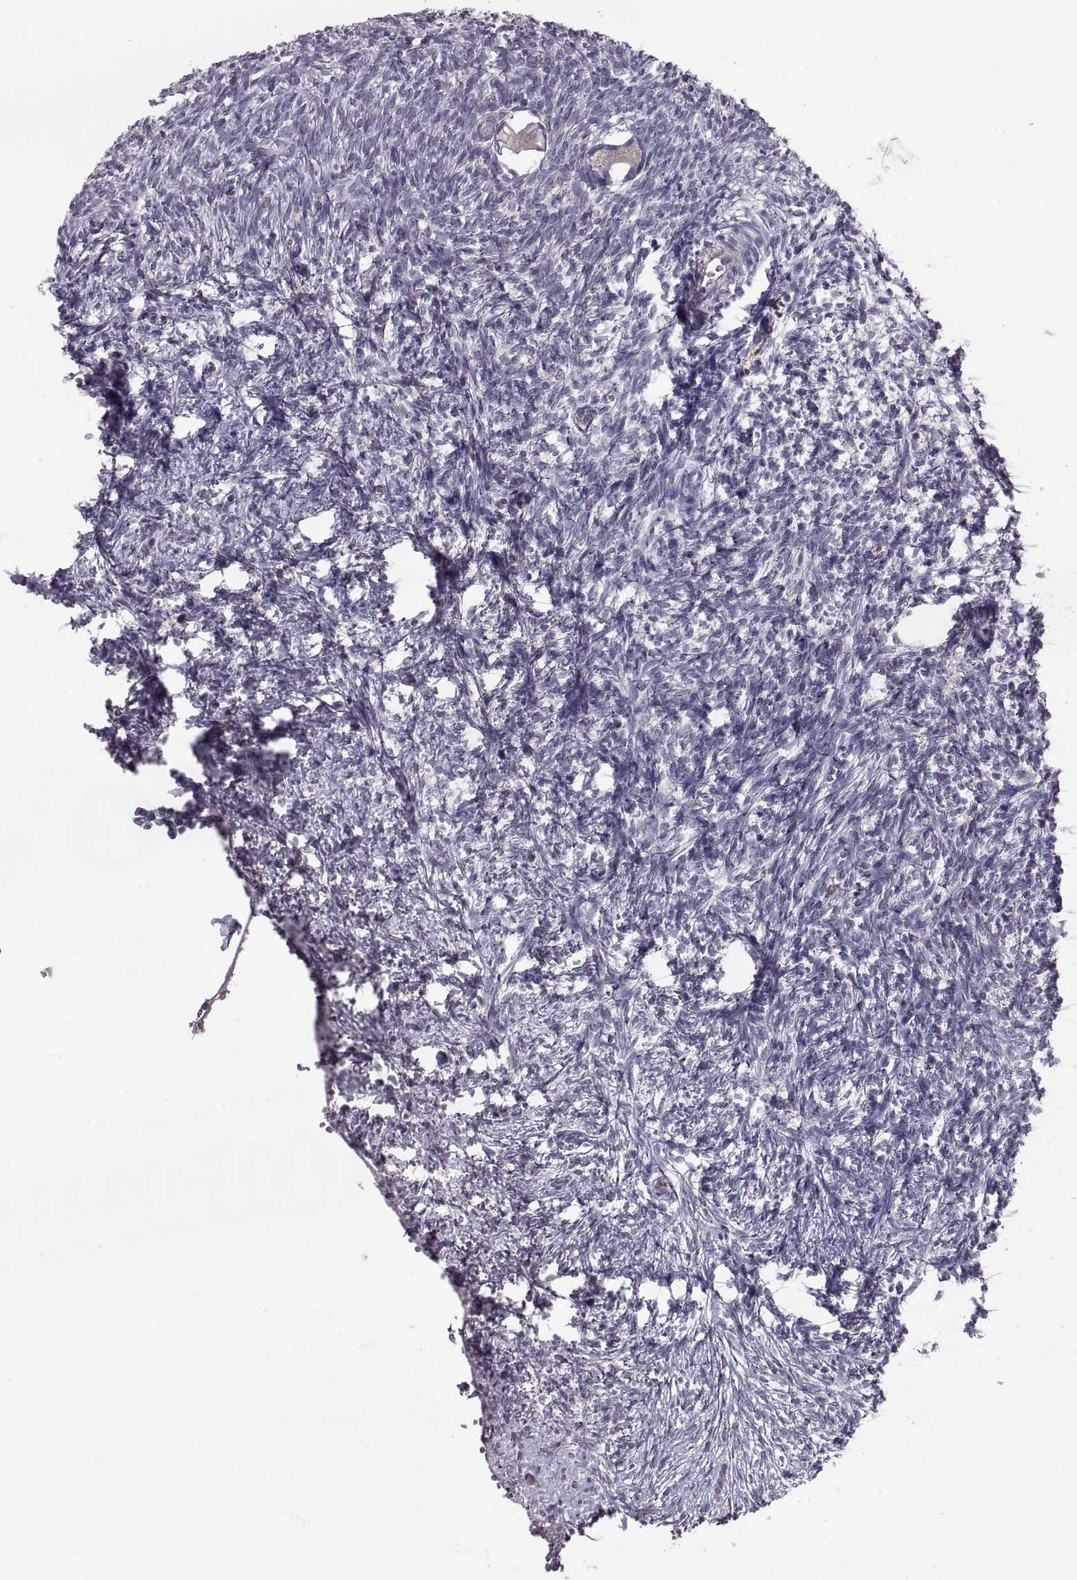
{"staining": {"intensity": "negative", "quantity": "none", "location": "none"}, "tissue": "ovary", "cell_type": "Follicle cells", "image_type": "normal", "snomed": [{"axis": "morphology", "description": "Normal tissue, NOS"}, {"axis": "topography", "description": "Ovary"}], "caption": "Immunohistochemistry image of benign ovary: ovary stained with DAB reveals no significant protein positivity in follicle cells.", "gene": "PAX2", "patient": {"sex": "female", "age": 43}}